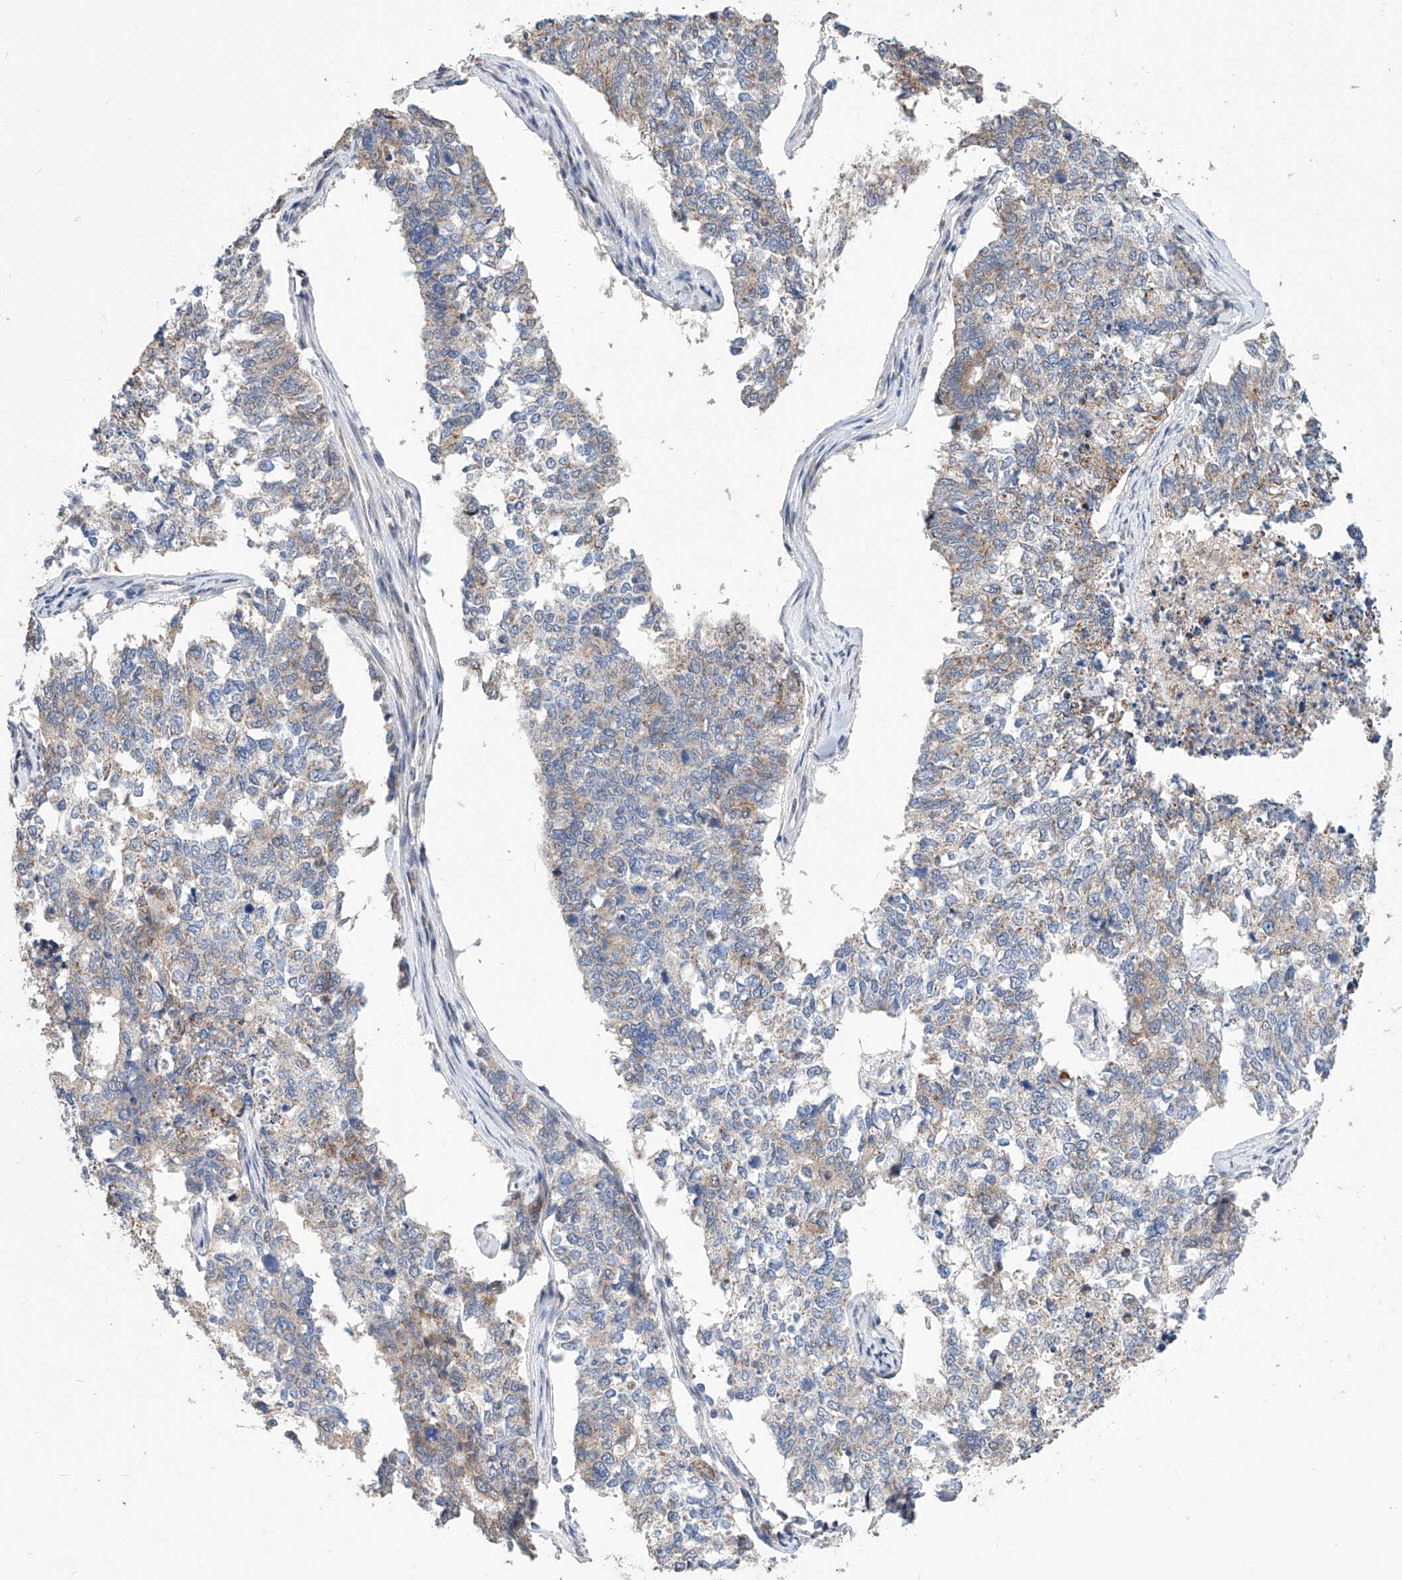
{"staining": {"intensity": "weak", "quantity": "25%-75%", "location": "cytoplasmic/membranous"}, "tissue": "cervical cancer", "cell_type": "Tumor cells", "image_type": "cancer", "snomed": [{"axis": "morphology", "description": "Squamous cell carcinoma, NOS"}, {"axis": "topography", "description": "Cervix"}], "caption": "Protein expression analysis of human cervical squamous cell carcinoma reveals weak cytoplasmic/membranous staining in about 25%-75% of tumor cells.", "gene": "MFSD4B", "patient": {"sex": "female", "age": 63}}